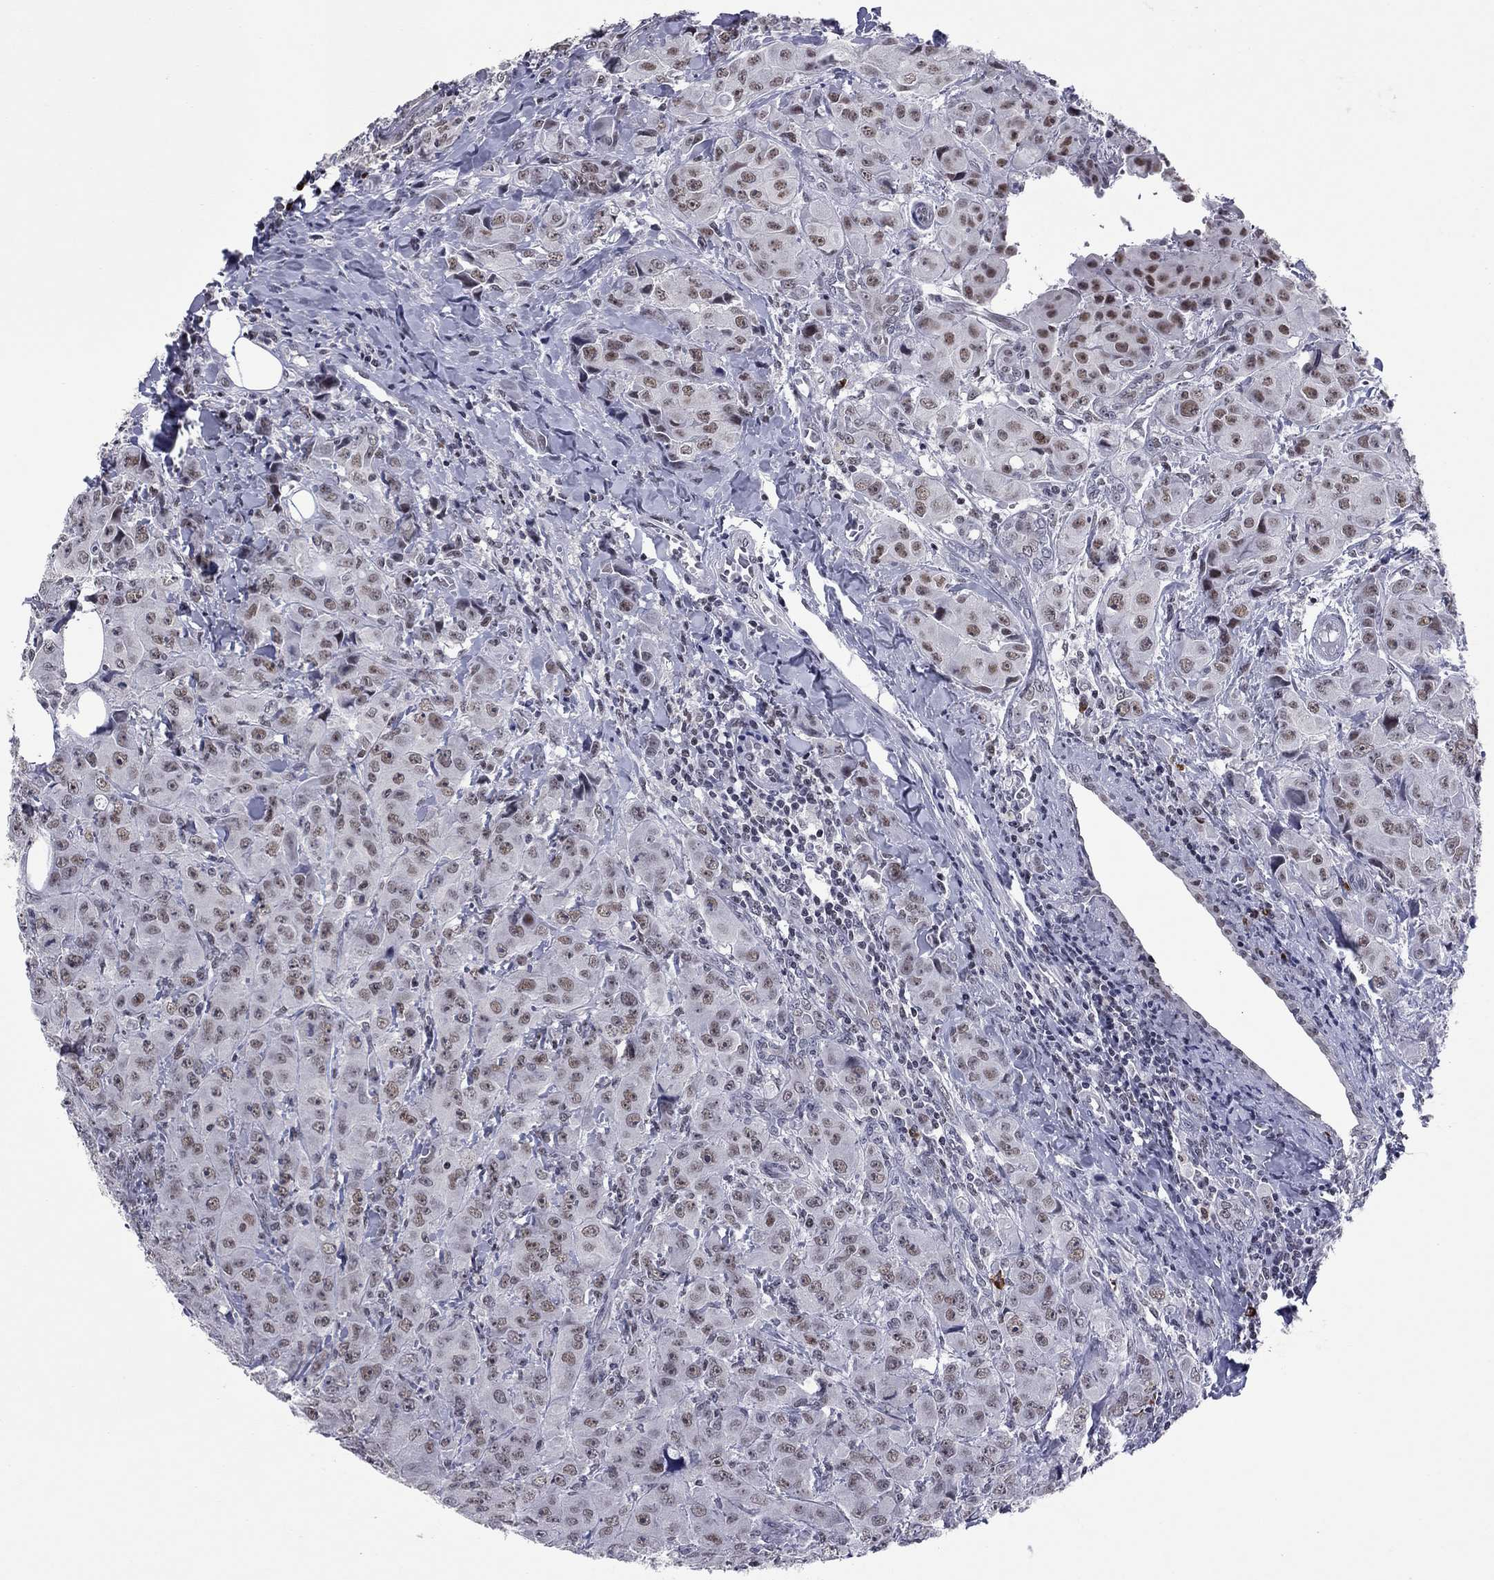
{"staining": {"intensity": "weak", "quantity": ">75%", "location": "nuclear"}, "tissue": "breast cancer", "cell_type": "Tumor cells", "image_type": "cancer", "snomed": [{"axis": "morphology", "description": "Duct carcinoma"}, {"axis": "topography", "description": "Breast"}], "caption": "Breast cancer (invasive ductal carcinoma) was stained to show a protein in brown. There is low levels of weak nuclear staining in about >75% of tumor cells.", "gene": "TAF9", "patient": {"sex": "female", "age": 43}}